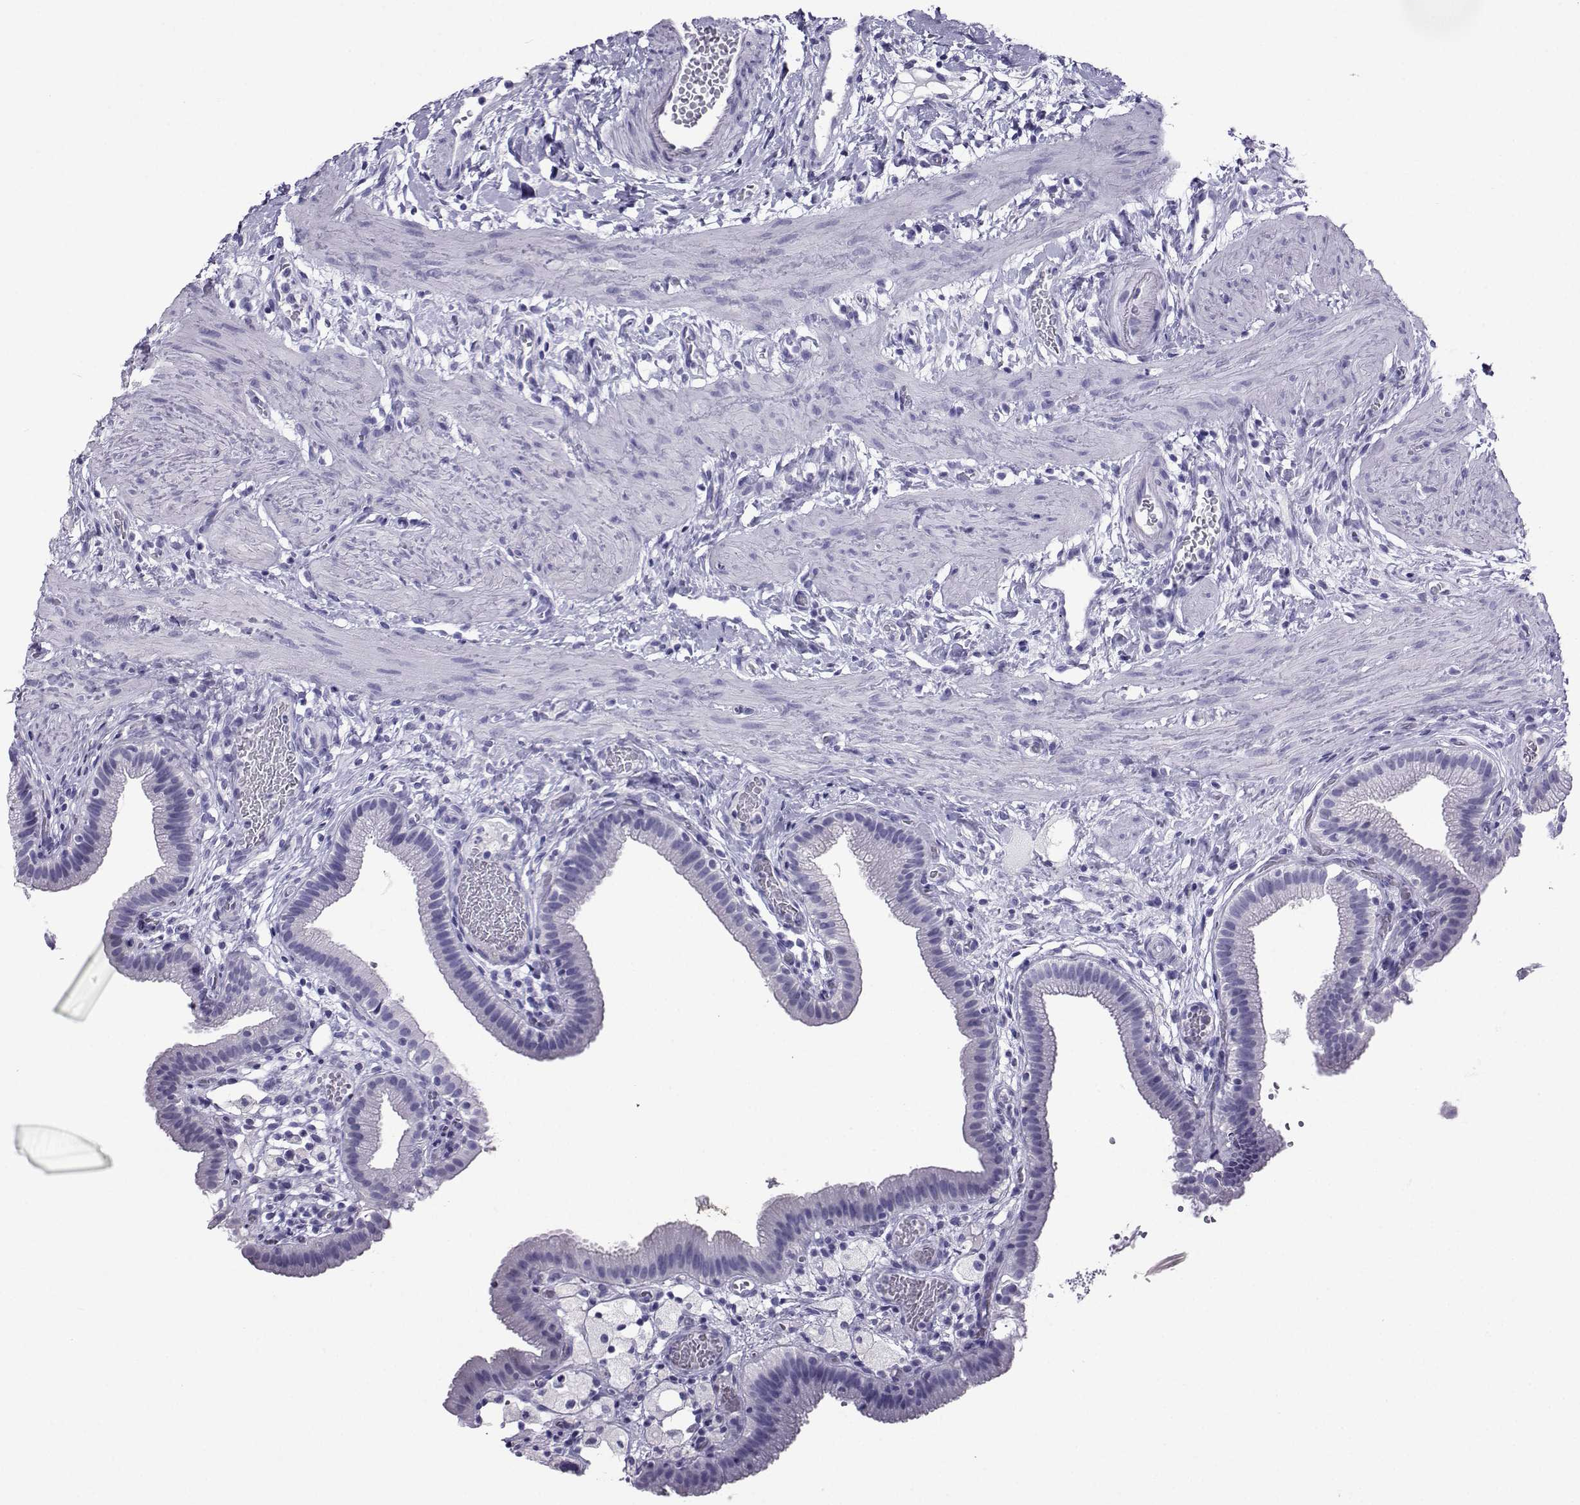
{"staining": {"intensity": "negative", "quantity": "none", "location": "none"}, "tissue": "gallbladder", "cell_type": "Glandular cells", "image_type": "normal", "snomed": [{"axis": "morphology", "description": "Normal tissue, NOS"}, {"axis": "topography", "description": "Gallbladder"}], "caption": "Immunohistochemistry (IHC) histopathology image of benign gallbladder: gallbladder stained with DAB exhibits no significant protein staining in glandular cells.", "gene": "CRYBB1", "patient": {"sex": "female", "age": 24}}